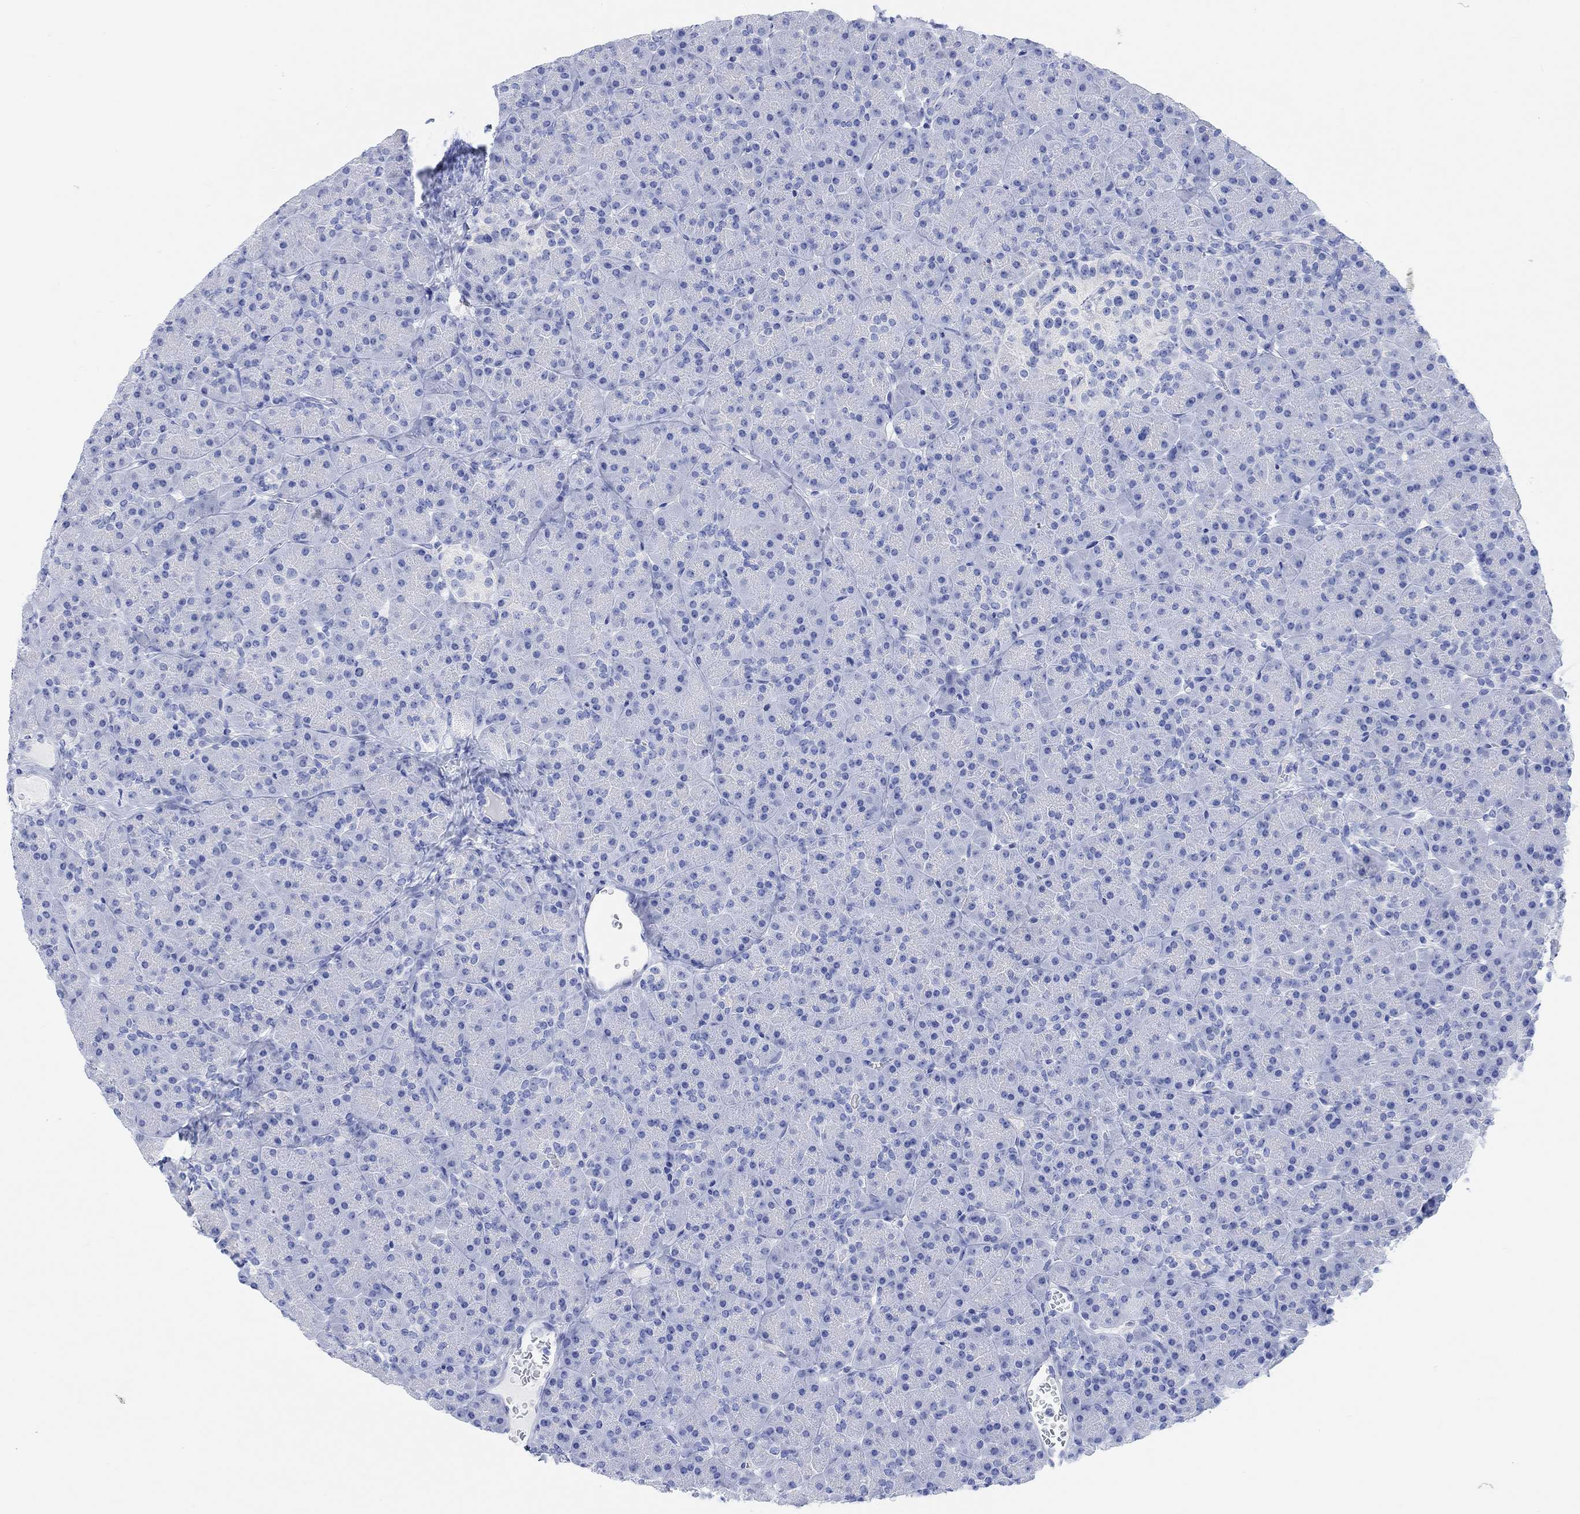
{"staining": {"intensity": "negative", "quantity": "none", "location": "none"}, "tissue": "pancreas", "cell_type": "Exocrine glandular cells", "image_type": "normal", "snomed": [{"axis": "morphology", "description": "Normal tissue, NOS"}, {"axis": "topography", "description": "Pancreas"}], "caption": "This is an IHC histopathology image of normal human pancreas. There is no staining in exocrine glandular cells.", "gene": "ANKRD33", "patient": {"sex": "female", "age": 44}}